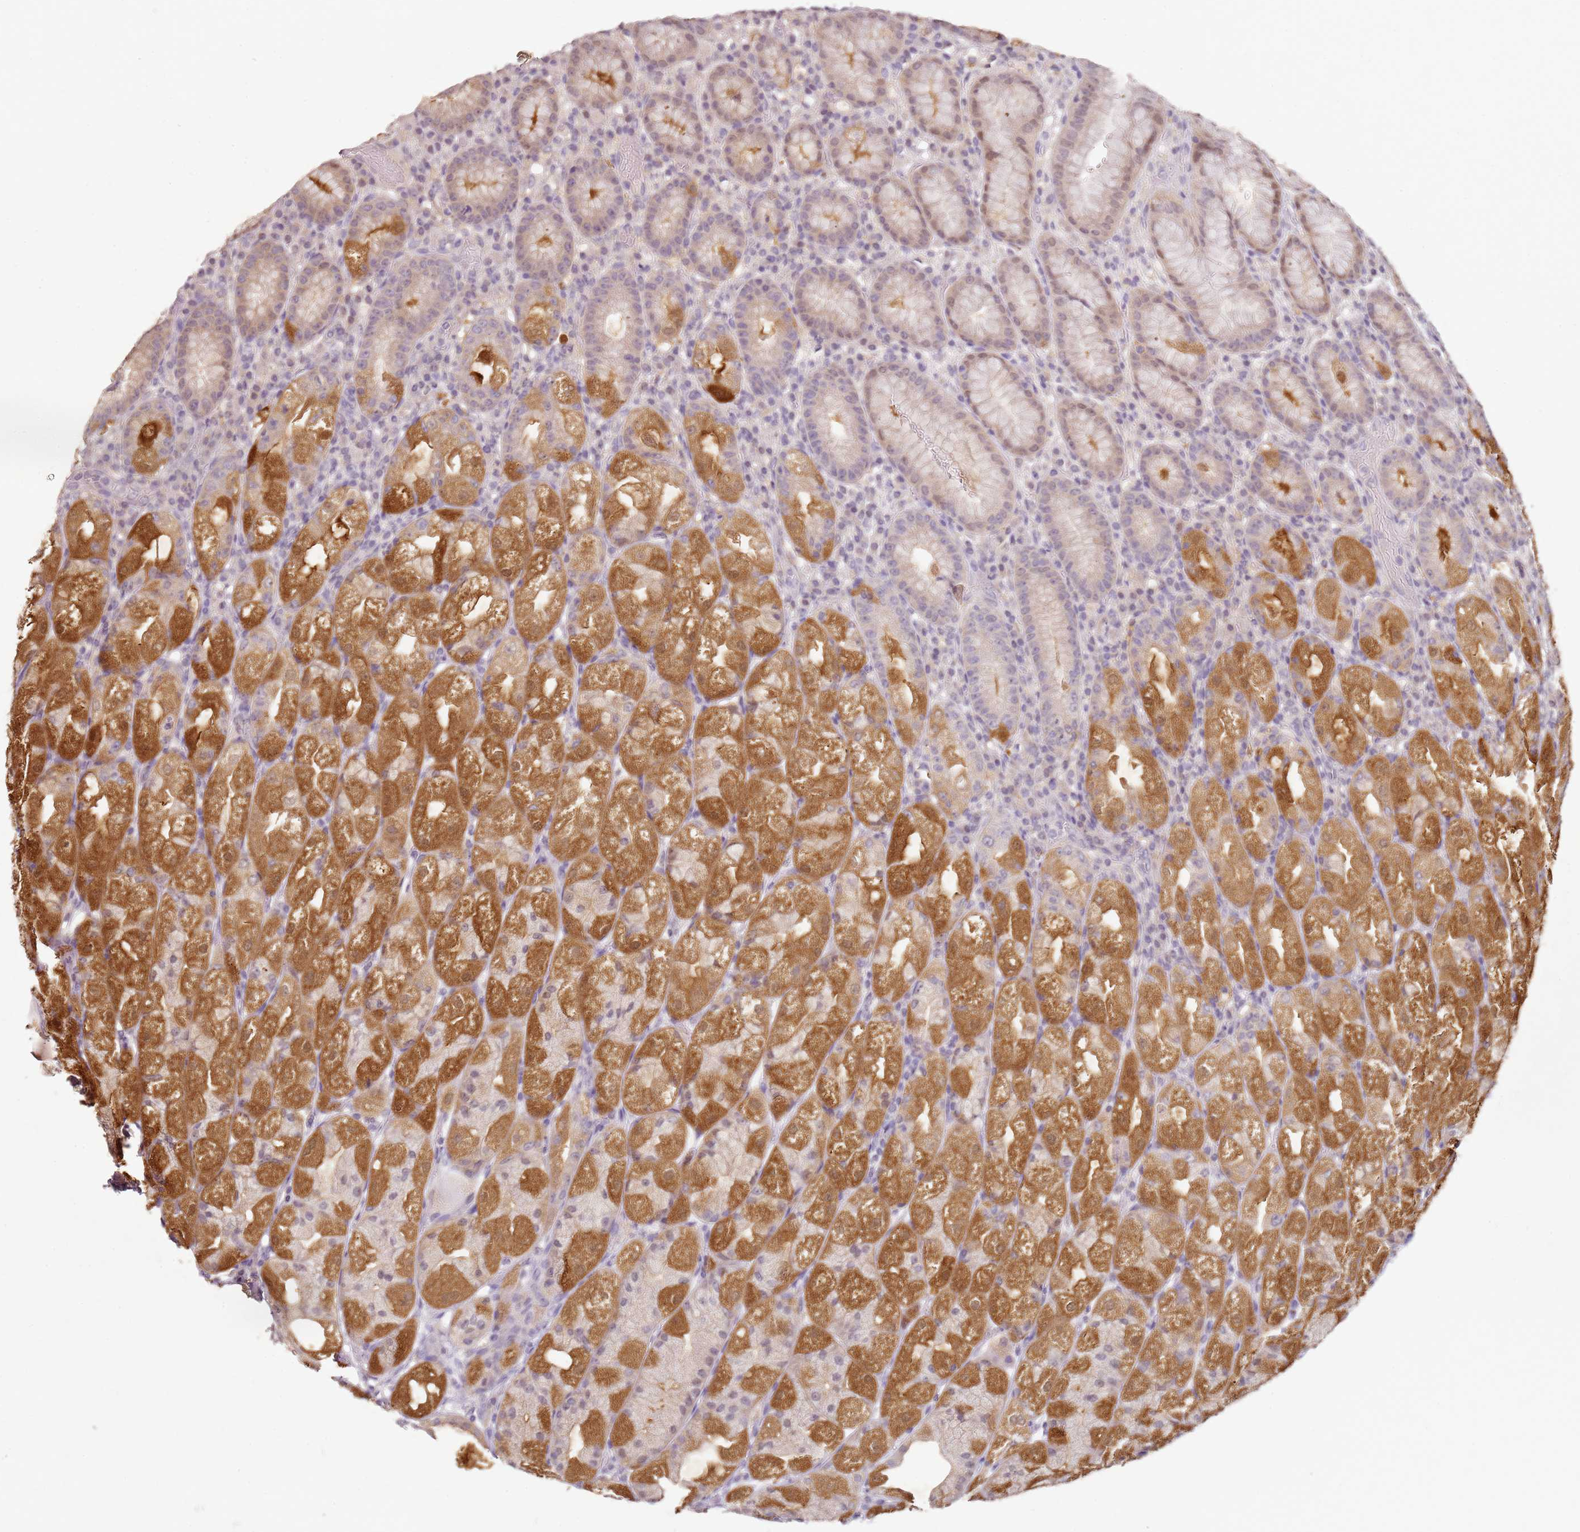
{"staining": {"intensity": "strong", "quantity": "25%-75%", "location": "cytoplasmic/membranous"}, "tissue": "stomach", "cell_type": "Glandular cells", "image_type": "normal", "snomed": [{"axis": "morphology", "description": "Normal tissue, NOS"}, {"axis": "topography", "description": "Stomach, upper"}], "caption": "Immunohistochemistry (IHC) photomicrograph of benign stomach: human stomach stained using immunohistochemistry reveals high levels of strong protein expression localized specifically in the cytoplasmic/membranous of glandular cells, appearing as a cytoplasmic/membranous brown color.", "gene": "MDH1", "patient": {"sex": "male", "age": 52}}